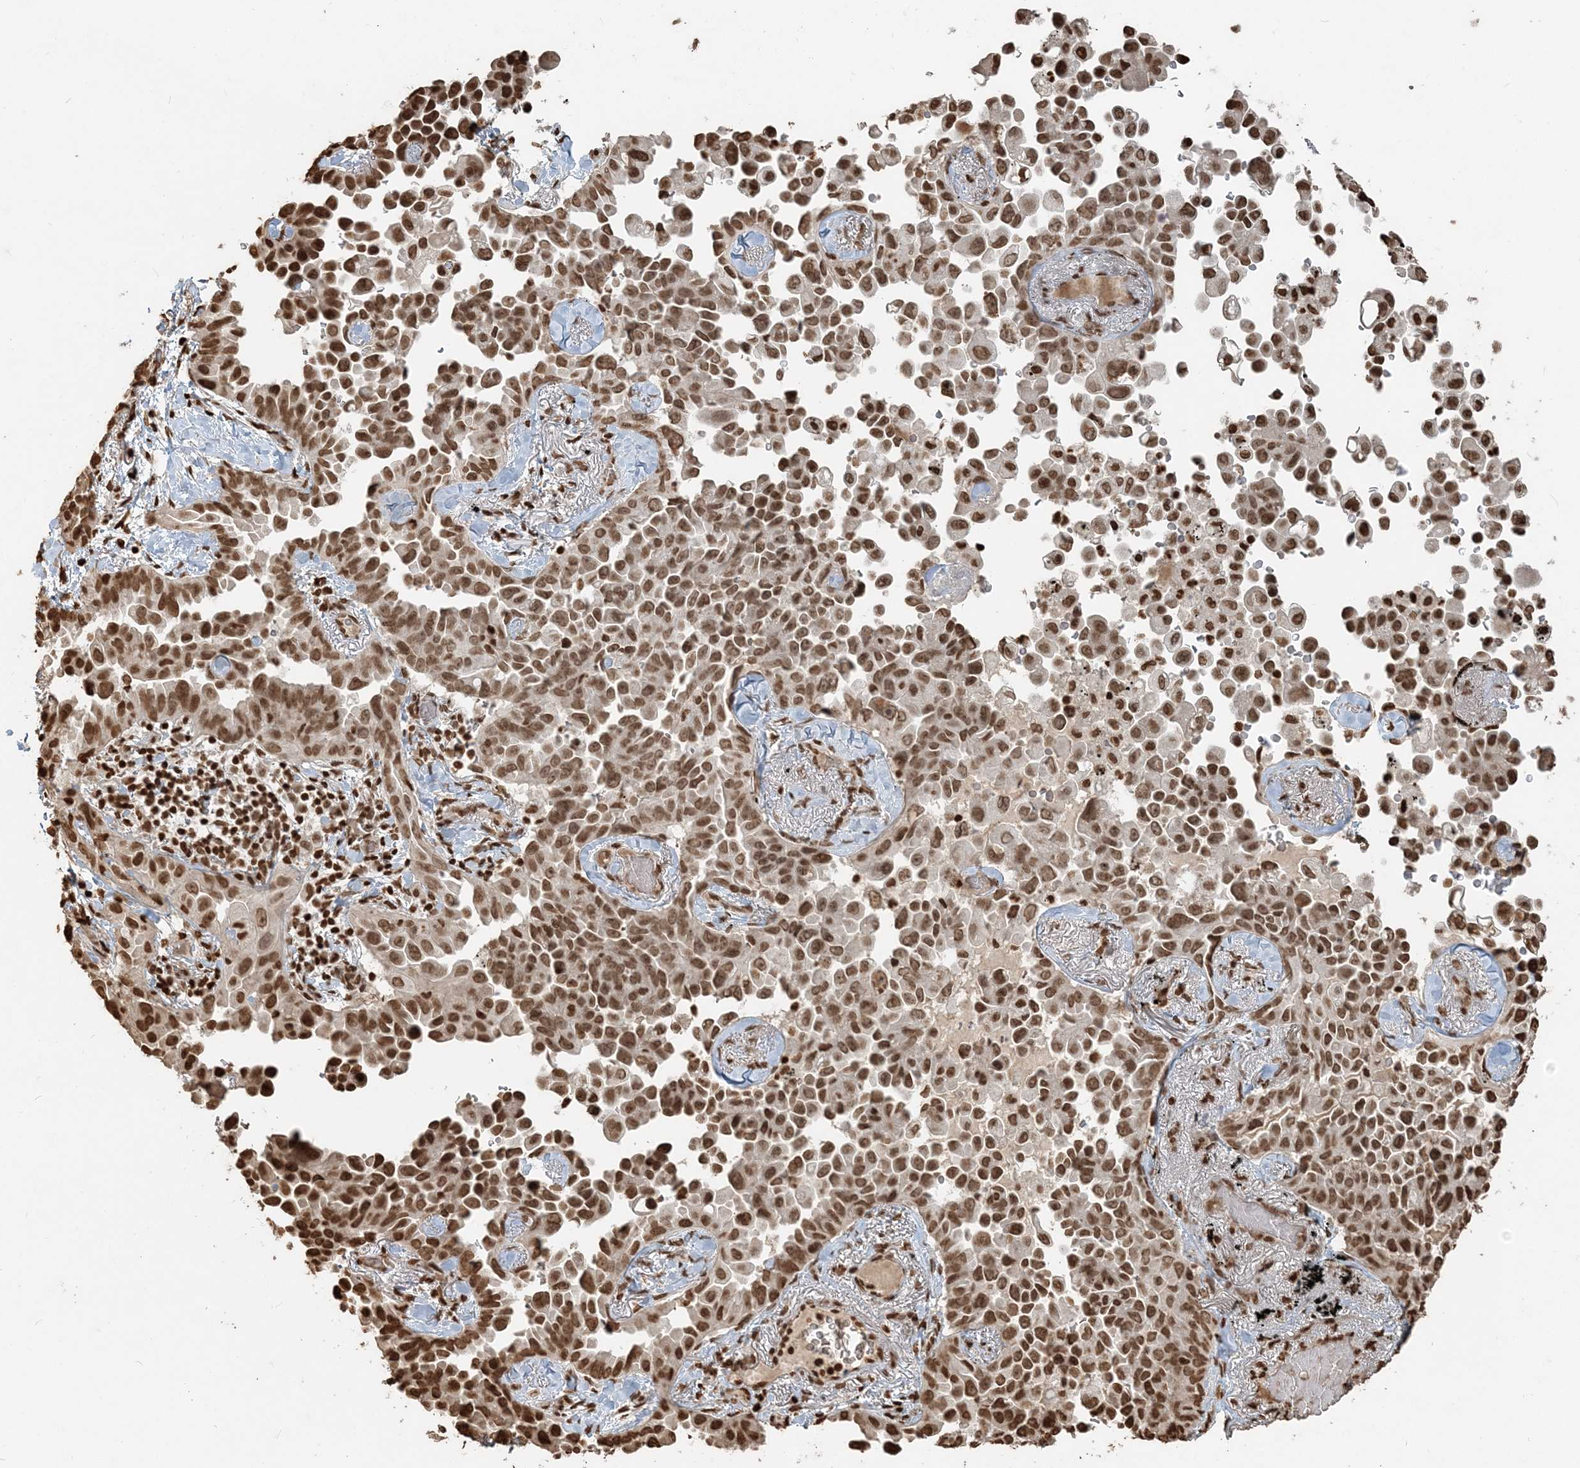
{"staining": {"intensity": "moderate", "quantity": ">75%", "location": "nuclear"}, "tissue": "lung cancer", "cell_type": "Tumor cells", "image_type": "cancer", "snomed": [{"axis": "morphology", "description": "Adenocarcinoma, NOS"}, {"axis": "topography", "description": "Lung"}], "caption": "Immunohistochemical staining of lung cancer (adenocarcinoma) demonstrates medium levels of moderate nuclear protein positivity in about >75% of tumor cells.", "gene": "H3-3B", "patient": {"sex": "female", "age": 67}}